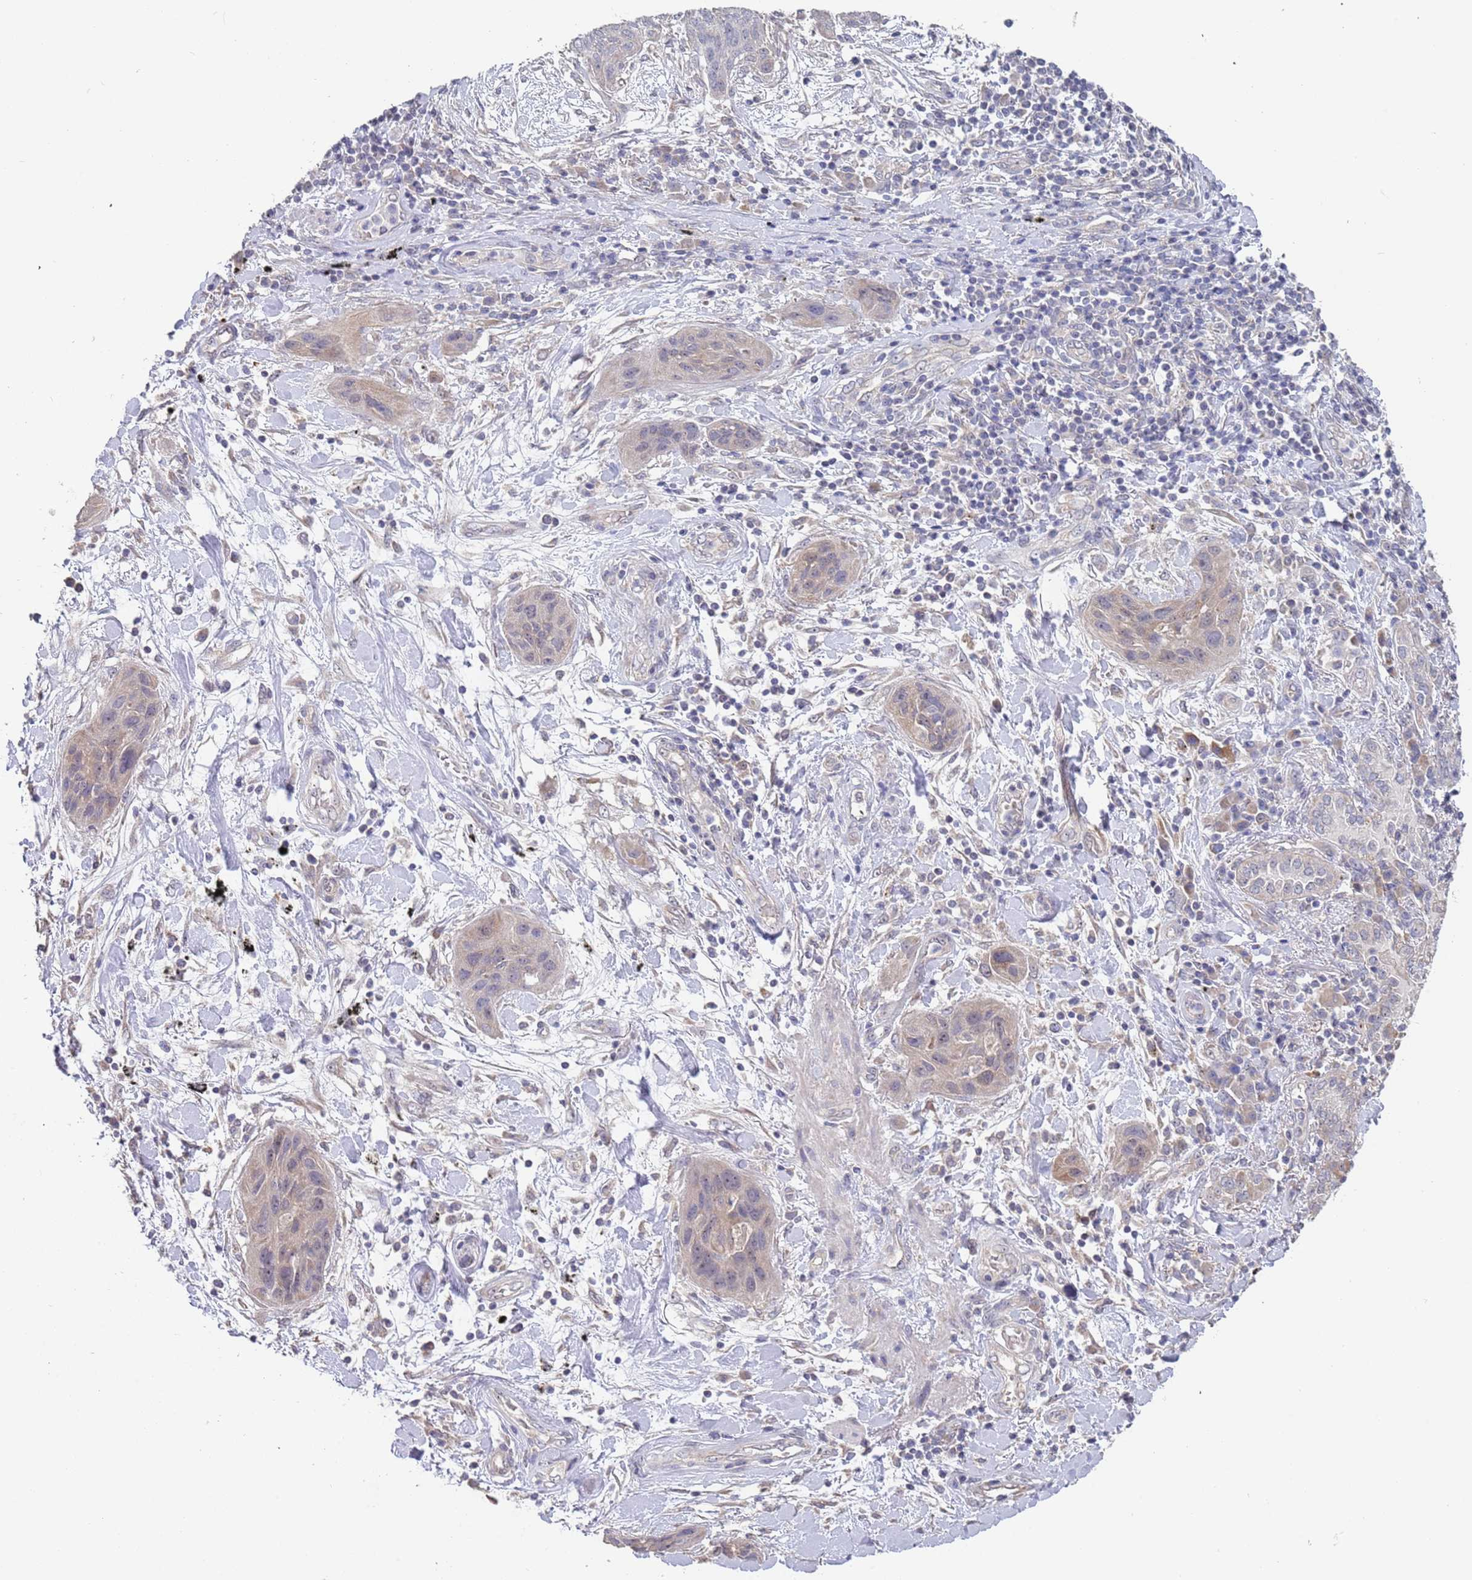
{"staining": {"intensity": "weak", "quantity": "<25%", "location": "nuclear"}, "tissue": "lung cancer", "cell_type": "Tumor cells", "image_type": "cancer", "snomed": [{"axis": "morphology", "description": "Squamous cell carcinoma, NOS"}, {"axis": "topography", "description": "Lung"}], "caption": "Human lung squamous cell carcinoma stained for a protein using IHC exhibits no staining in tumor cells.", "gene": "TMEM64", "patient": {"sex": "female", "age": 70}}